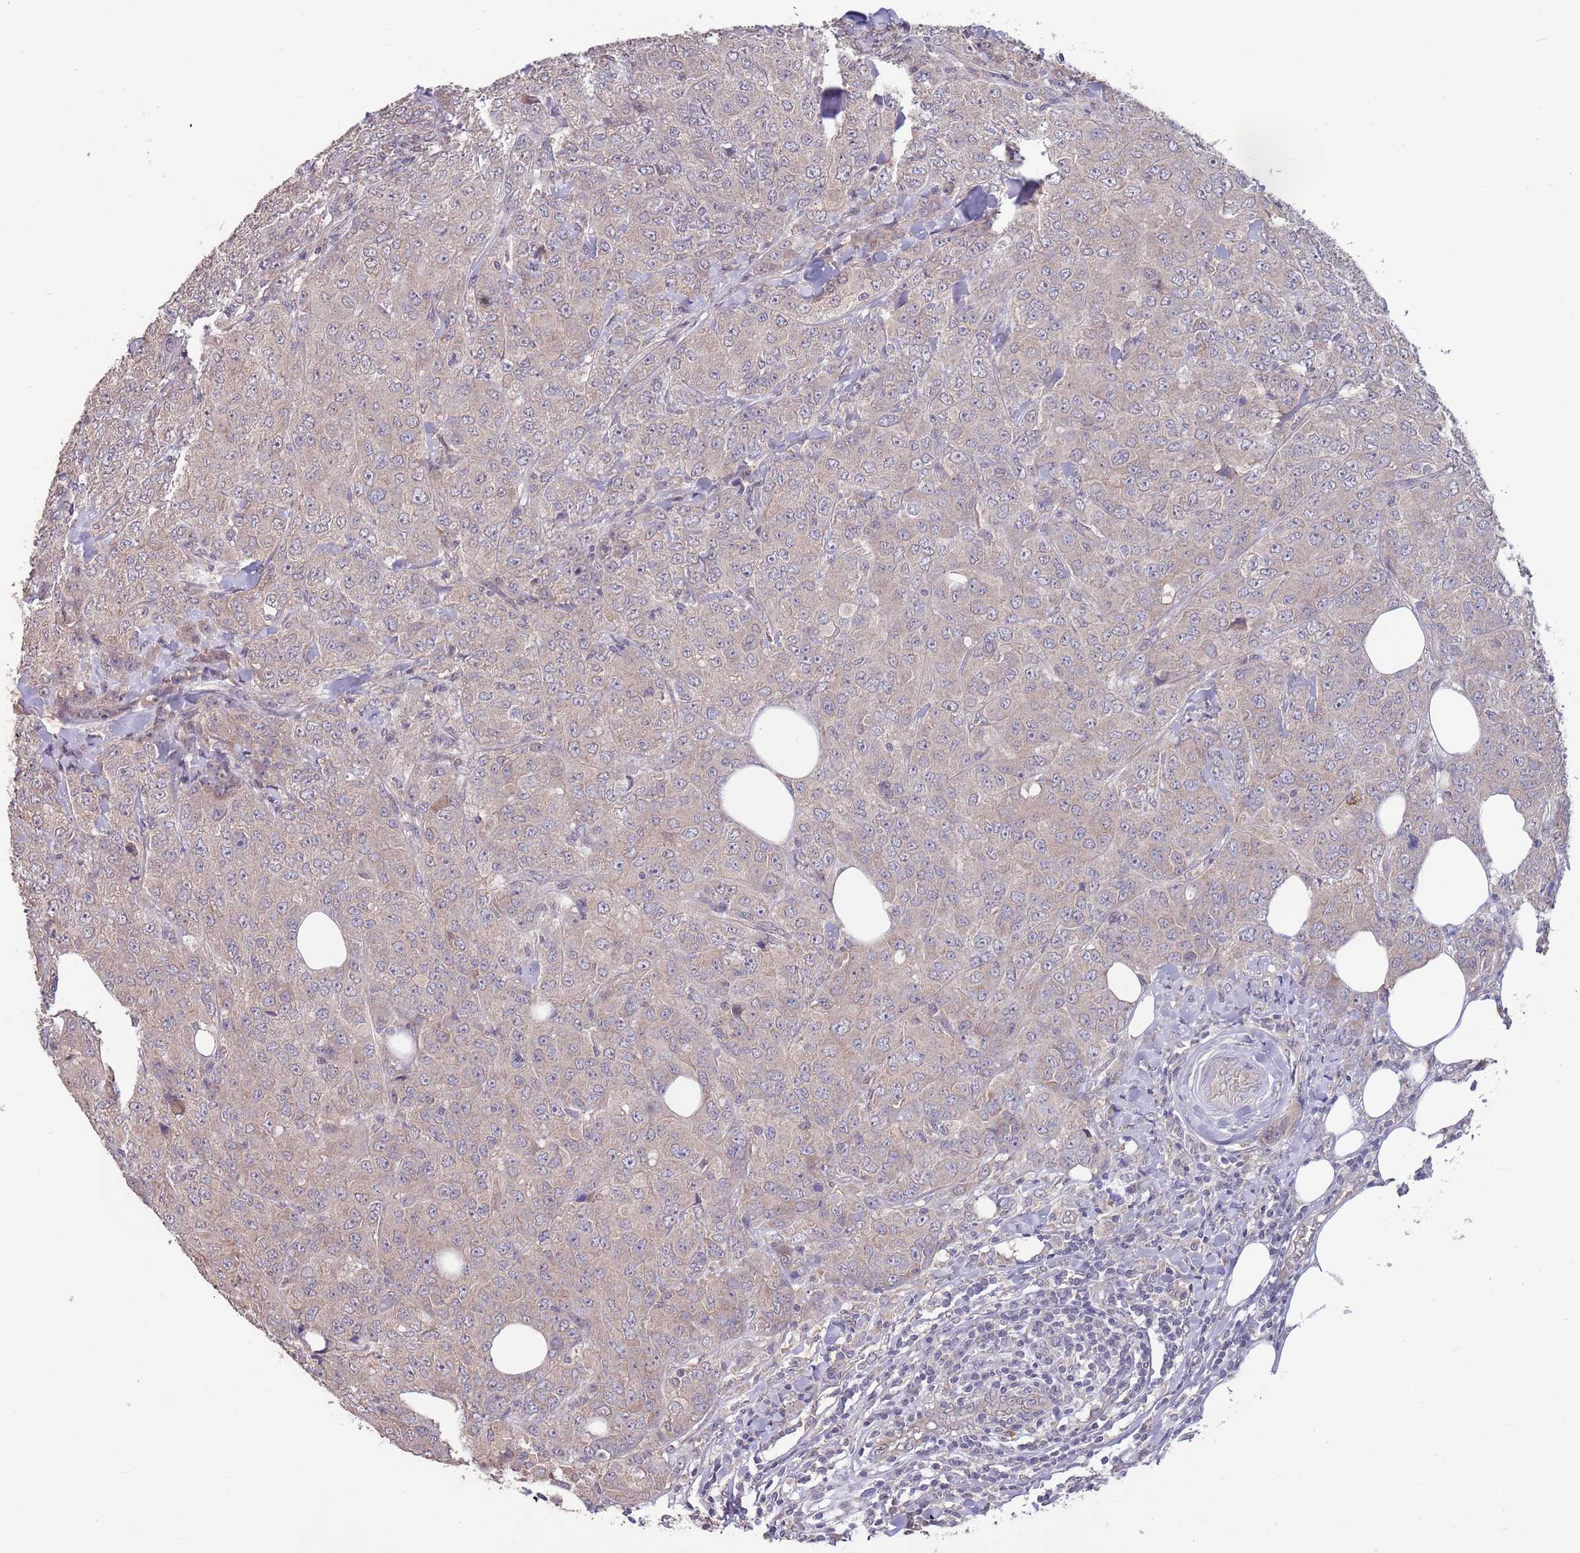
{"staining": {"intensity": "weak", "quantity": ">75%", "location": "cytoplasmic/membranous"}, "tissue": "breast cancer", "cell_type": "Tumor cells", "image_type": "cancer", "snomed": [{"axis": "morphology", "description": "Duct carcinoma"}, {"axis": "topography", "description": "Breast"}], "caption": "Invasive ductal carcinoma (breast) stained for a protein (brown) displays weak cytoplasmic/membranous positive positivity in about >75% of tumor cells.", "gene": "MARVELD2", "patient": {"sex": "female", "age": 43}}